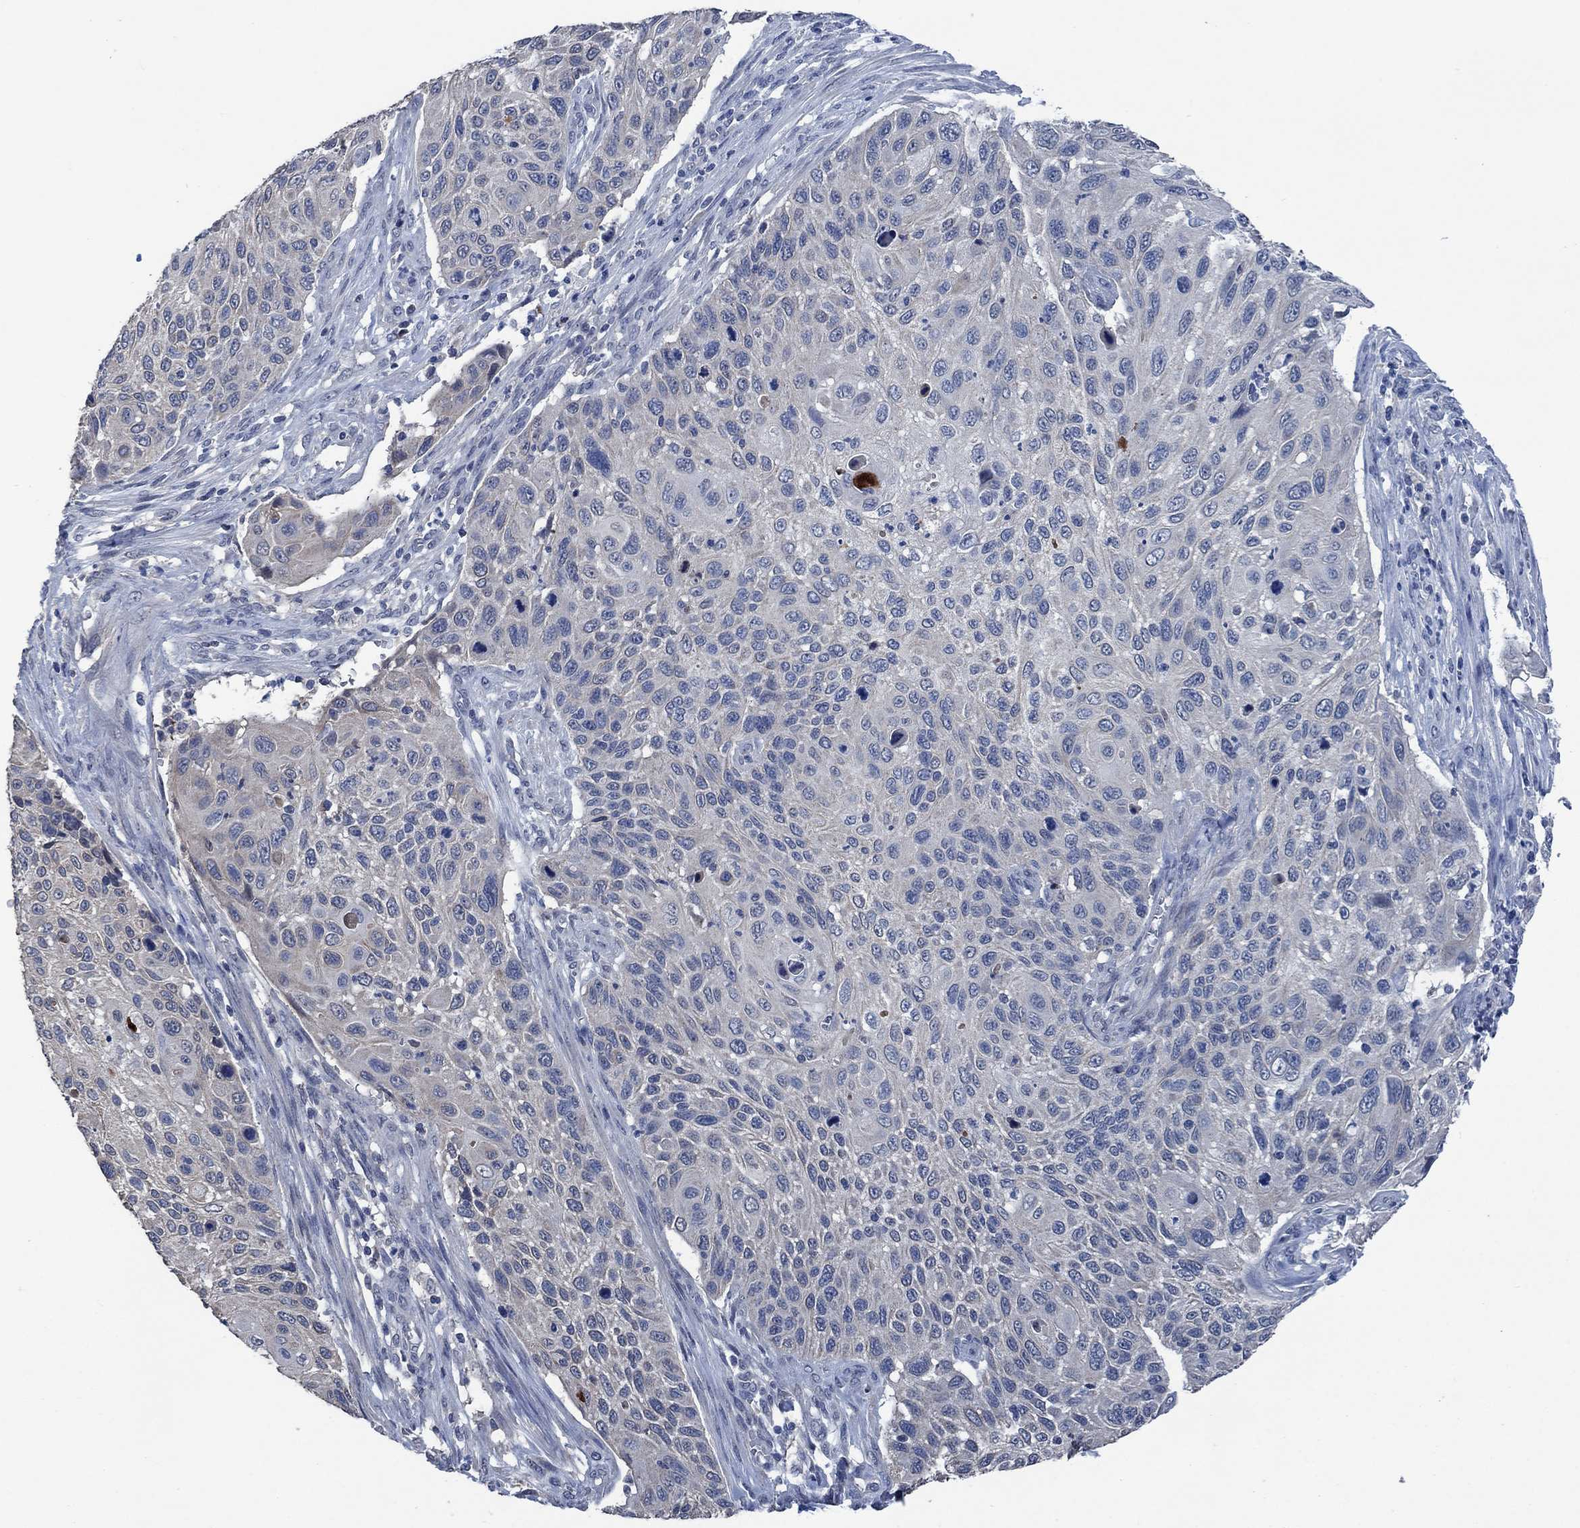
{"staining": {"intensity": "negative", "quantity": "none", "location": "none"}, "tissue": "cervical cancer", "cell_type": "Tumor cells", "image_type": "cancer", "snomed": [{"axis": "morphology", "description": "Squamous cell carcinoma, NOS"}, {"axis": "topography", "description": "Cervix"}], "caption": "Immunohistochemical staining of cervical cancer exhibits no significant expression in tumor cells.", "gene": "OBSCN", "patient": {"sex": "female", "age": 70}}